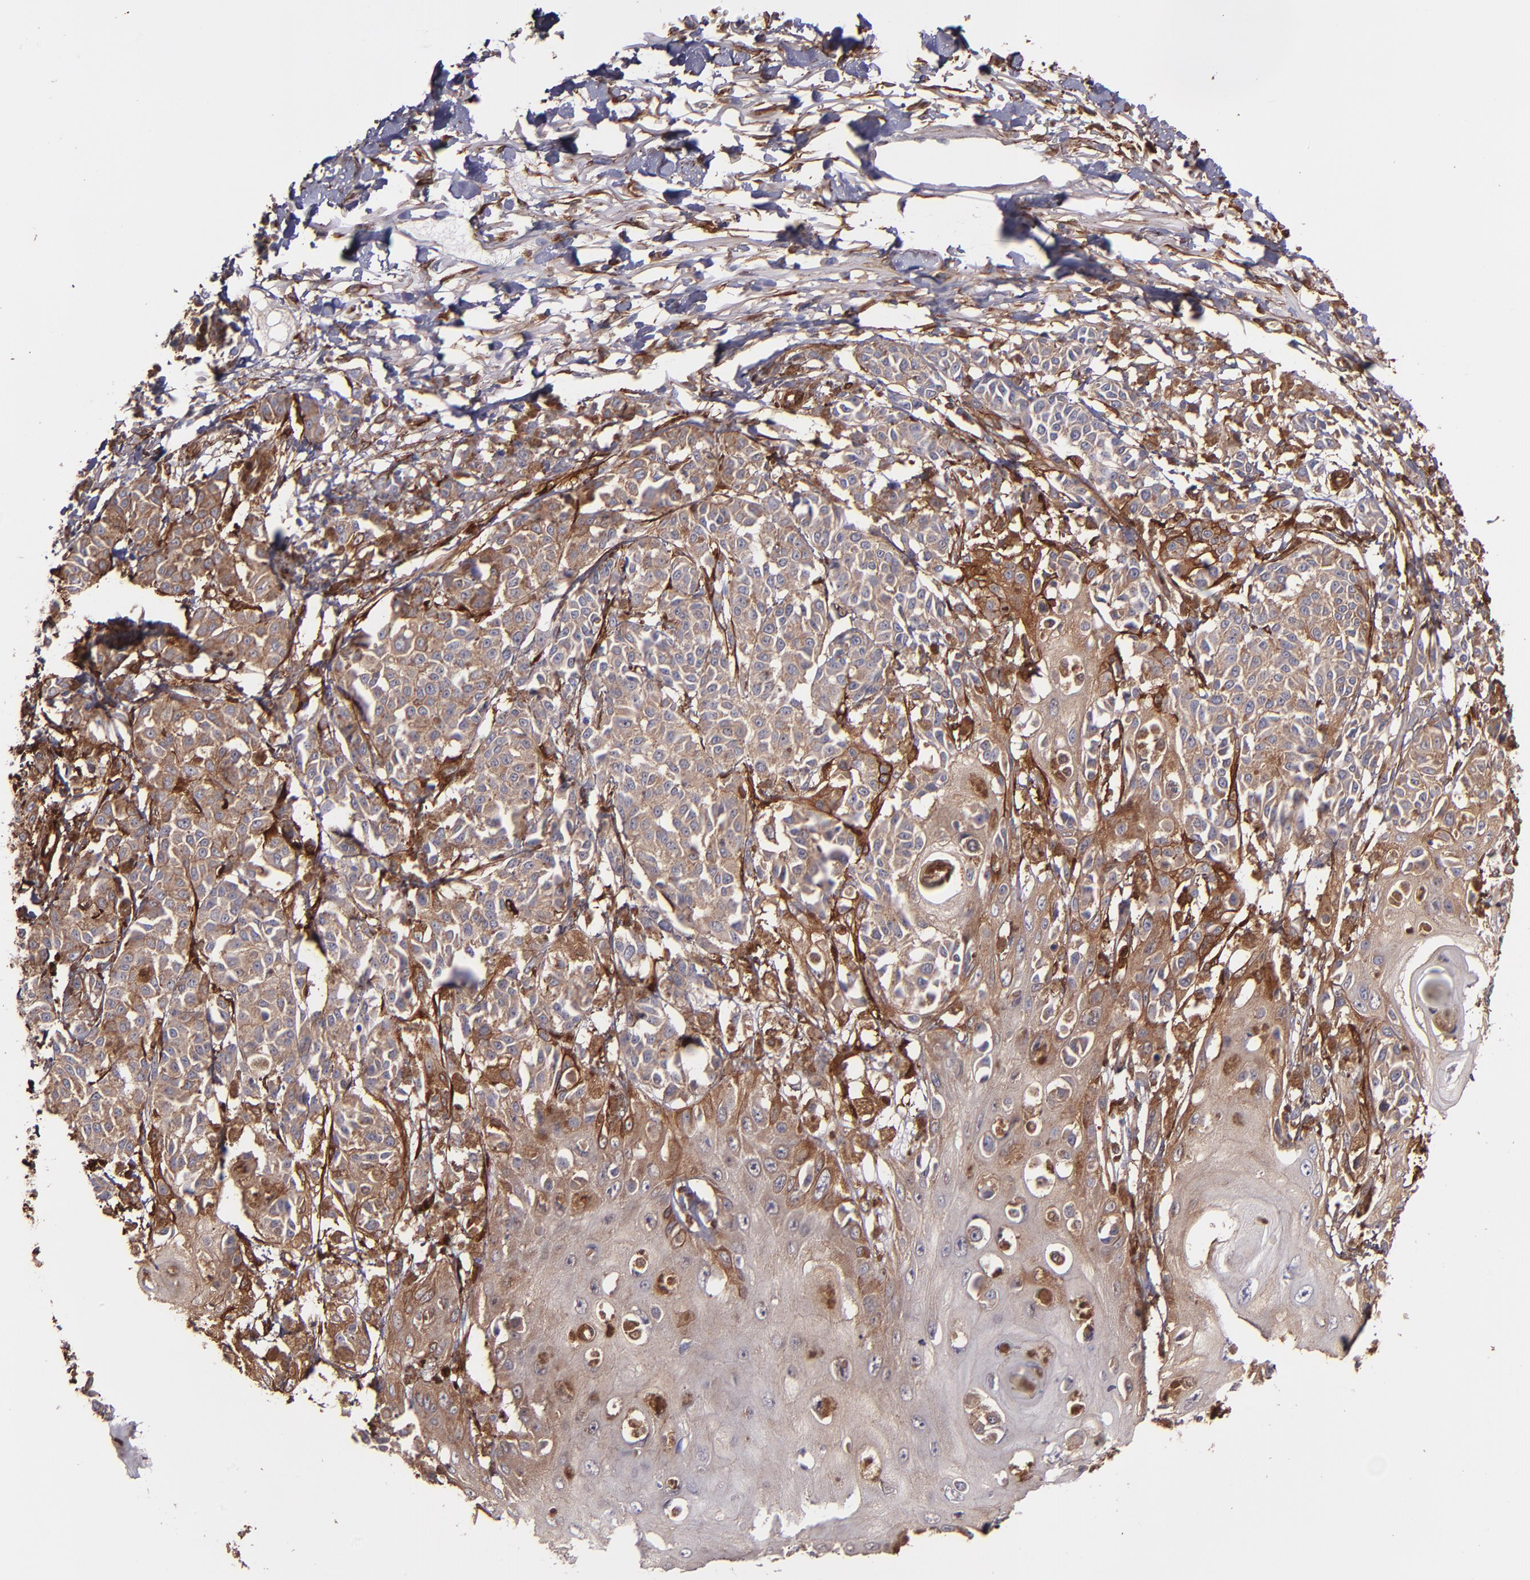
{"staining": {"intensity": "moderate", "quantity": ">75%", "location": "cytoplasmic/membranous"}, "tissue": "melanoma", "cell_type": "Tumor cells", "image_type": "cancer", "snomed": [{"axis": "morphology", "description": "Malignant melanoma, NOS"}, {"axis": "topography", "description": "Skin"}], "caption": "An image of human malignant melanoma stained for a protein exhibits moderate cytoplasmic/membranous brown staining in tumor cells.", "gene": "VCL", "patient": {"sex": "male", "age": 76}}